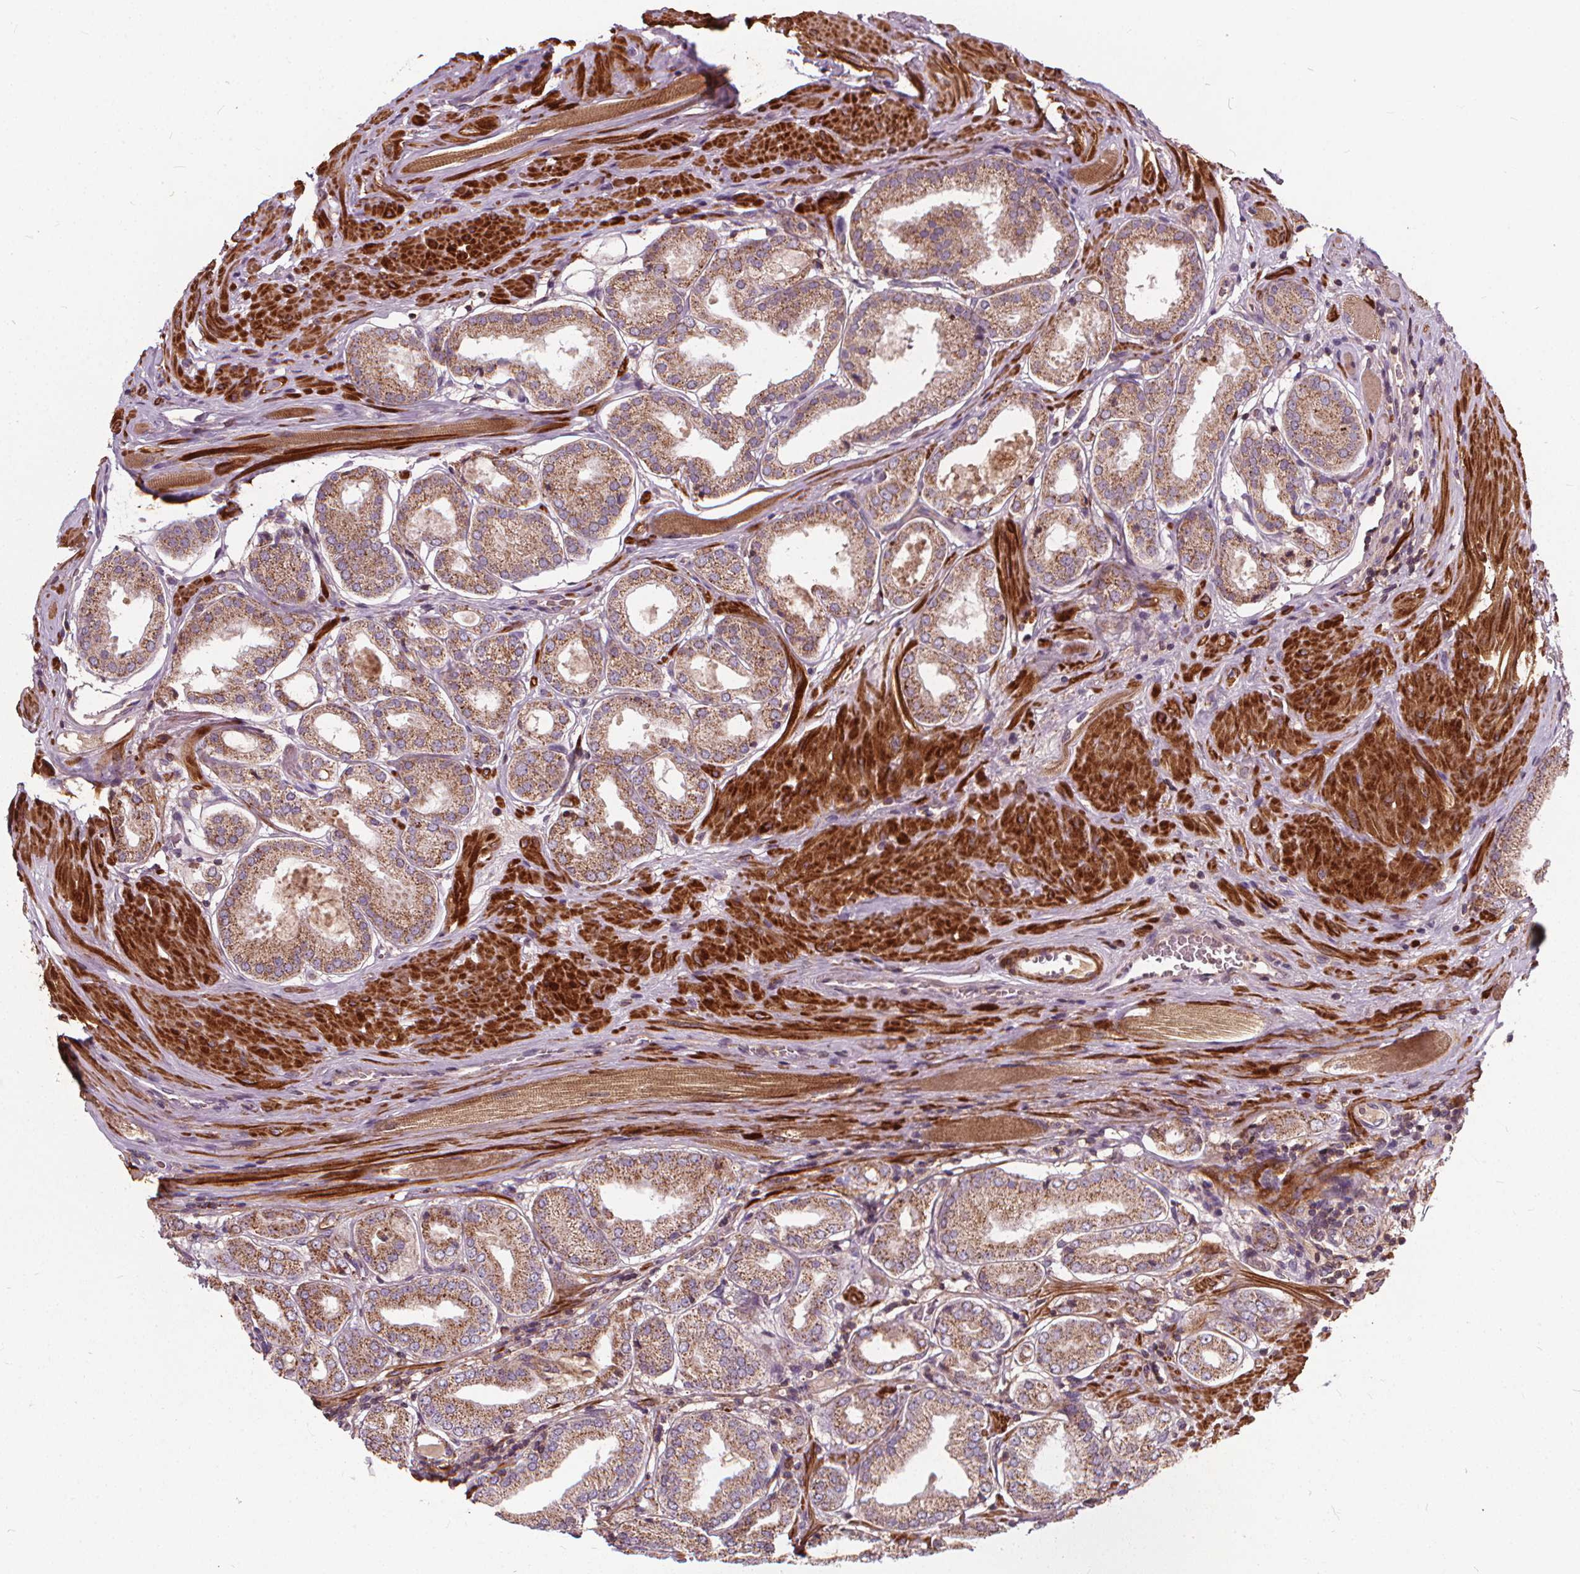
{"staining": {"intensity": "moderate", "quantity": ">75%", "location": "cytoplasmic/membranous"}, "tissue": "prostate cancer", "cell_type": "Tumor cells", "image_type": "cancer", "snomed": [{"axis": "morphology", "description": "Adenocarcinoma, NOS"}, {"axis": "topography", "description": "Prostate"}], "caption": "Prostate cancer stained for a protein reveals moderate cytoplasmic/membranous positivity in tumor cells. The staining was performed using DAB (3,3'-diaminobenzidine) to visualize the protein expression in brown, while the nuclei were stained in blue with hematoxylin (Magnification: 20x).", "gene": "ORAI2", "patient": {"sex": "male", "age": 63}}